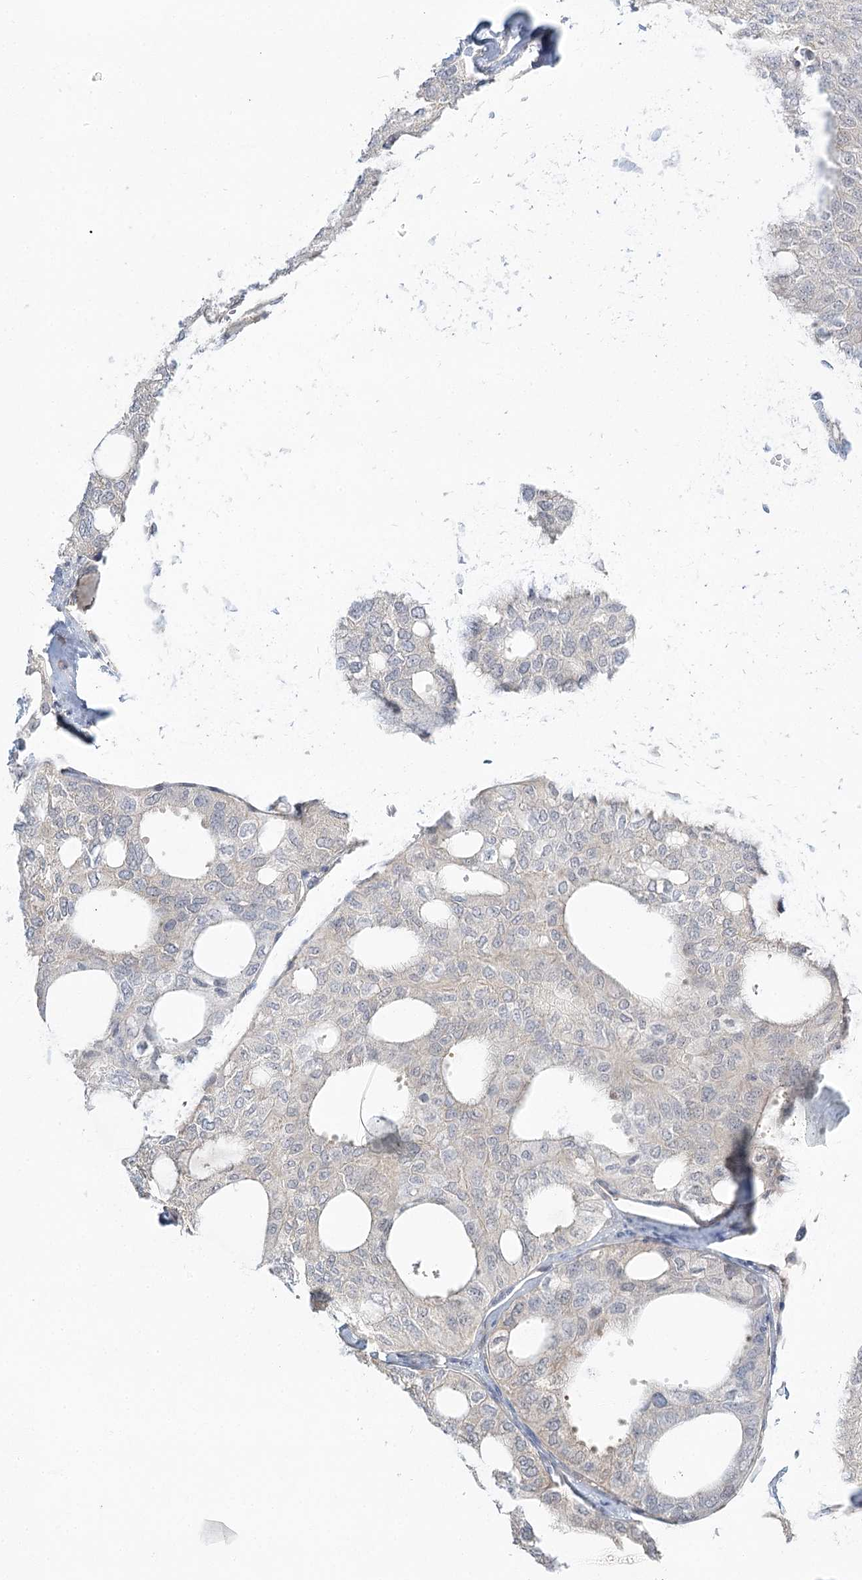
{"staining": {"intensity": "negative", "quantity": "none", "location": "none"}, "tissue": "thyroid cancer", "cell_type": "Tumor cells", "image_type": "cancer", "snomed": [{"axis": "morphology", "description": "Follicular adenoma carcinoma, NOS"}, {"axis": "topography", "description": "Thyroid gland"}], "caption": "Immunohistochemical staining of human thyroid follicular adenoma carcinoma shows no significant expression in tumor cells.", "gene": "GUCY2C", "patient": {"sex": "male", "age": 75}}